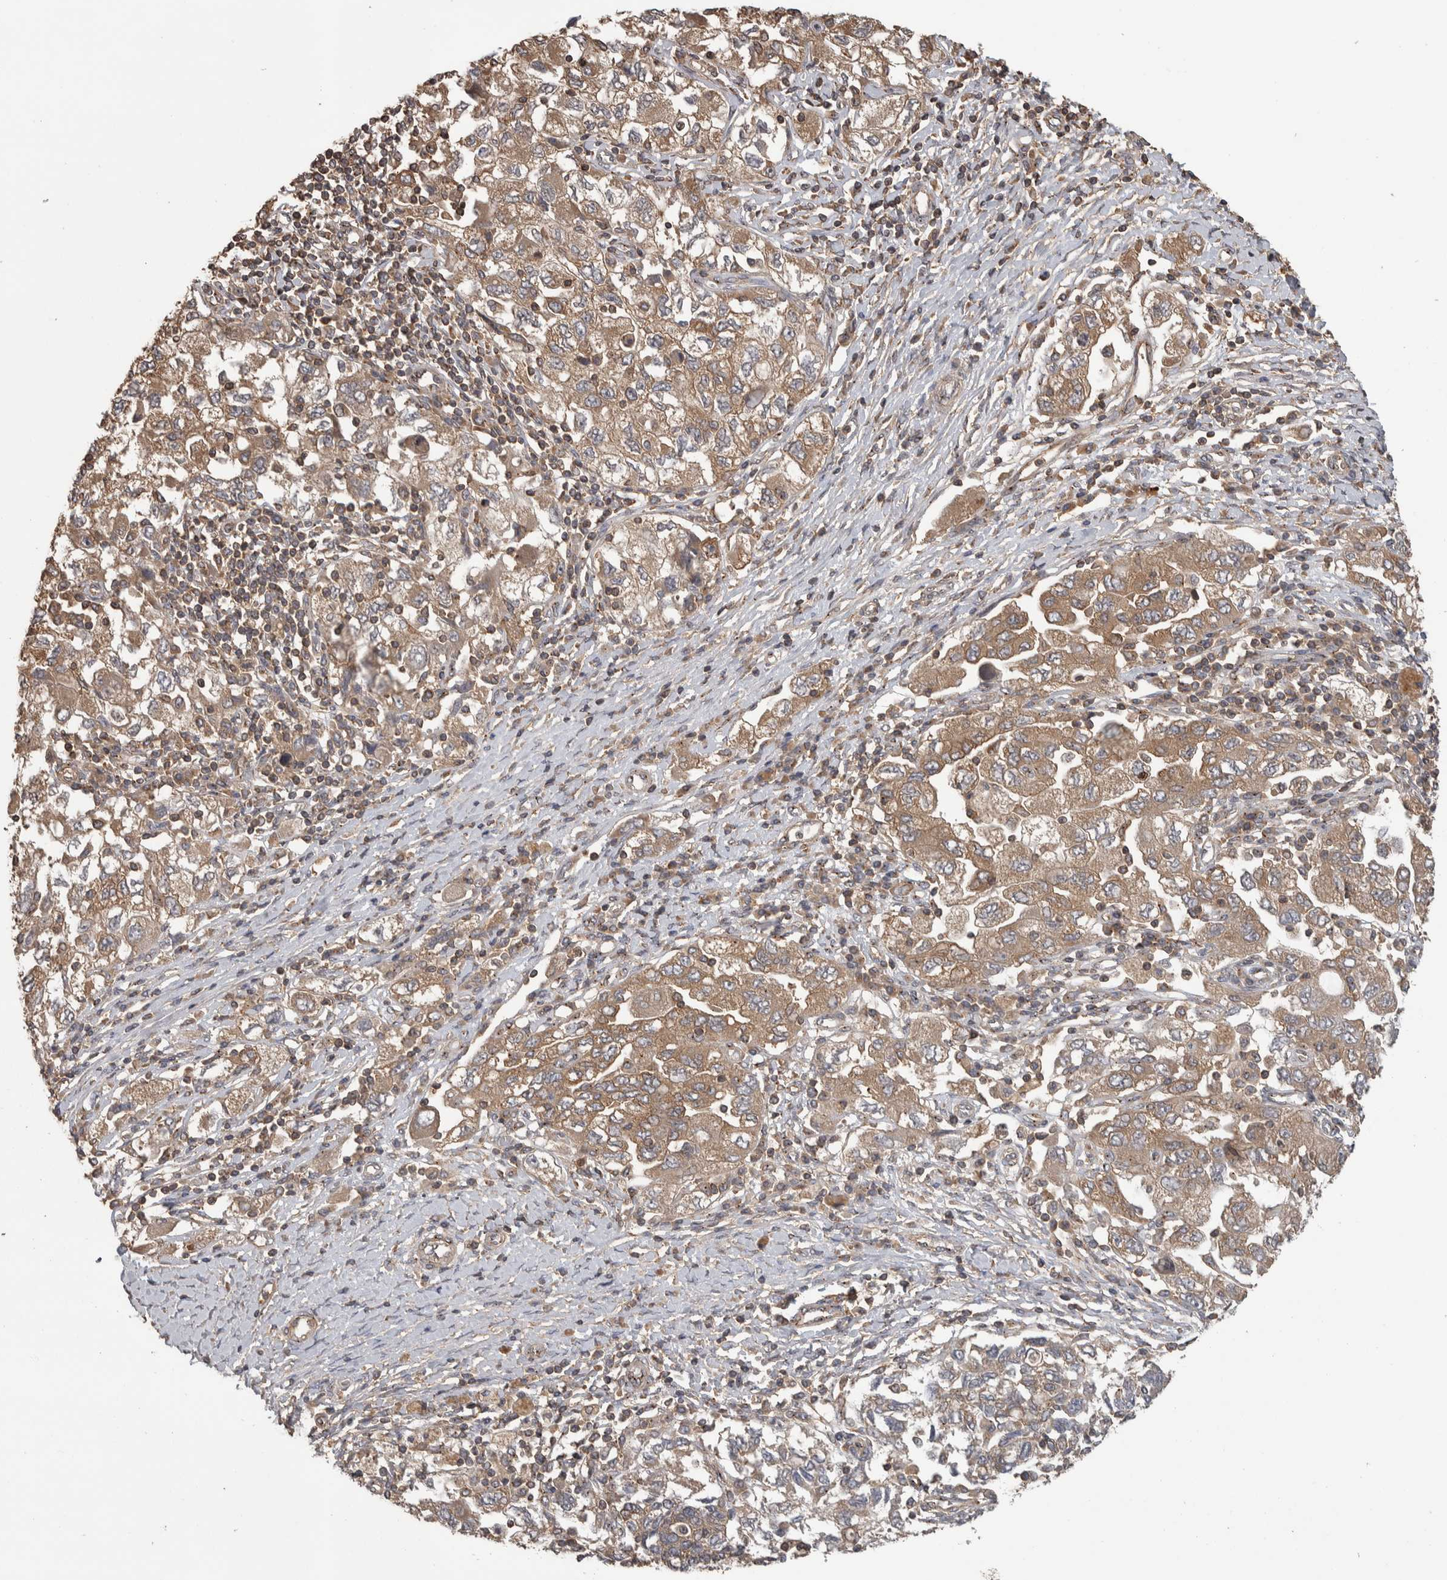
{"staining": {"intensity": "moderate", "quantity": ">75%", "location": "cytoplasmic/membranous"}, "tissue": "ovarian cancer", "cell_type": "Tumor cells", "image_type": "cancer", "snomed": [{"axis": "morphology", "description": "Carcinoma, NOS"}, {"axis": "morphology", "description": "Cystadenocarcinoma, serous, NOS"}, {"axis": "topography", "description": "Ovary"}], "caption": "A photomicrograph showing moderate cytoplasmic/membranous positivity in about >75% of tumor cells in serous cystadenocarcinoma (ovarian), as visualized by brown immunohistochemical staining.", "gene": "IFRD1", "patient": {"sex": "female", "age": 69}}